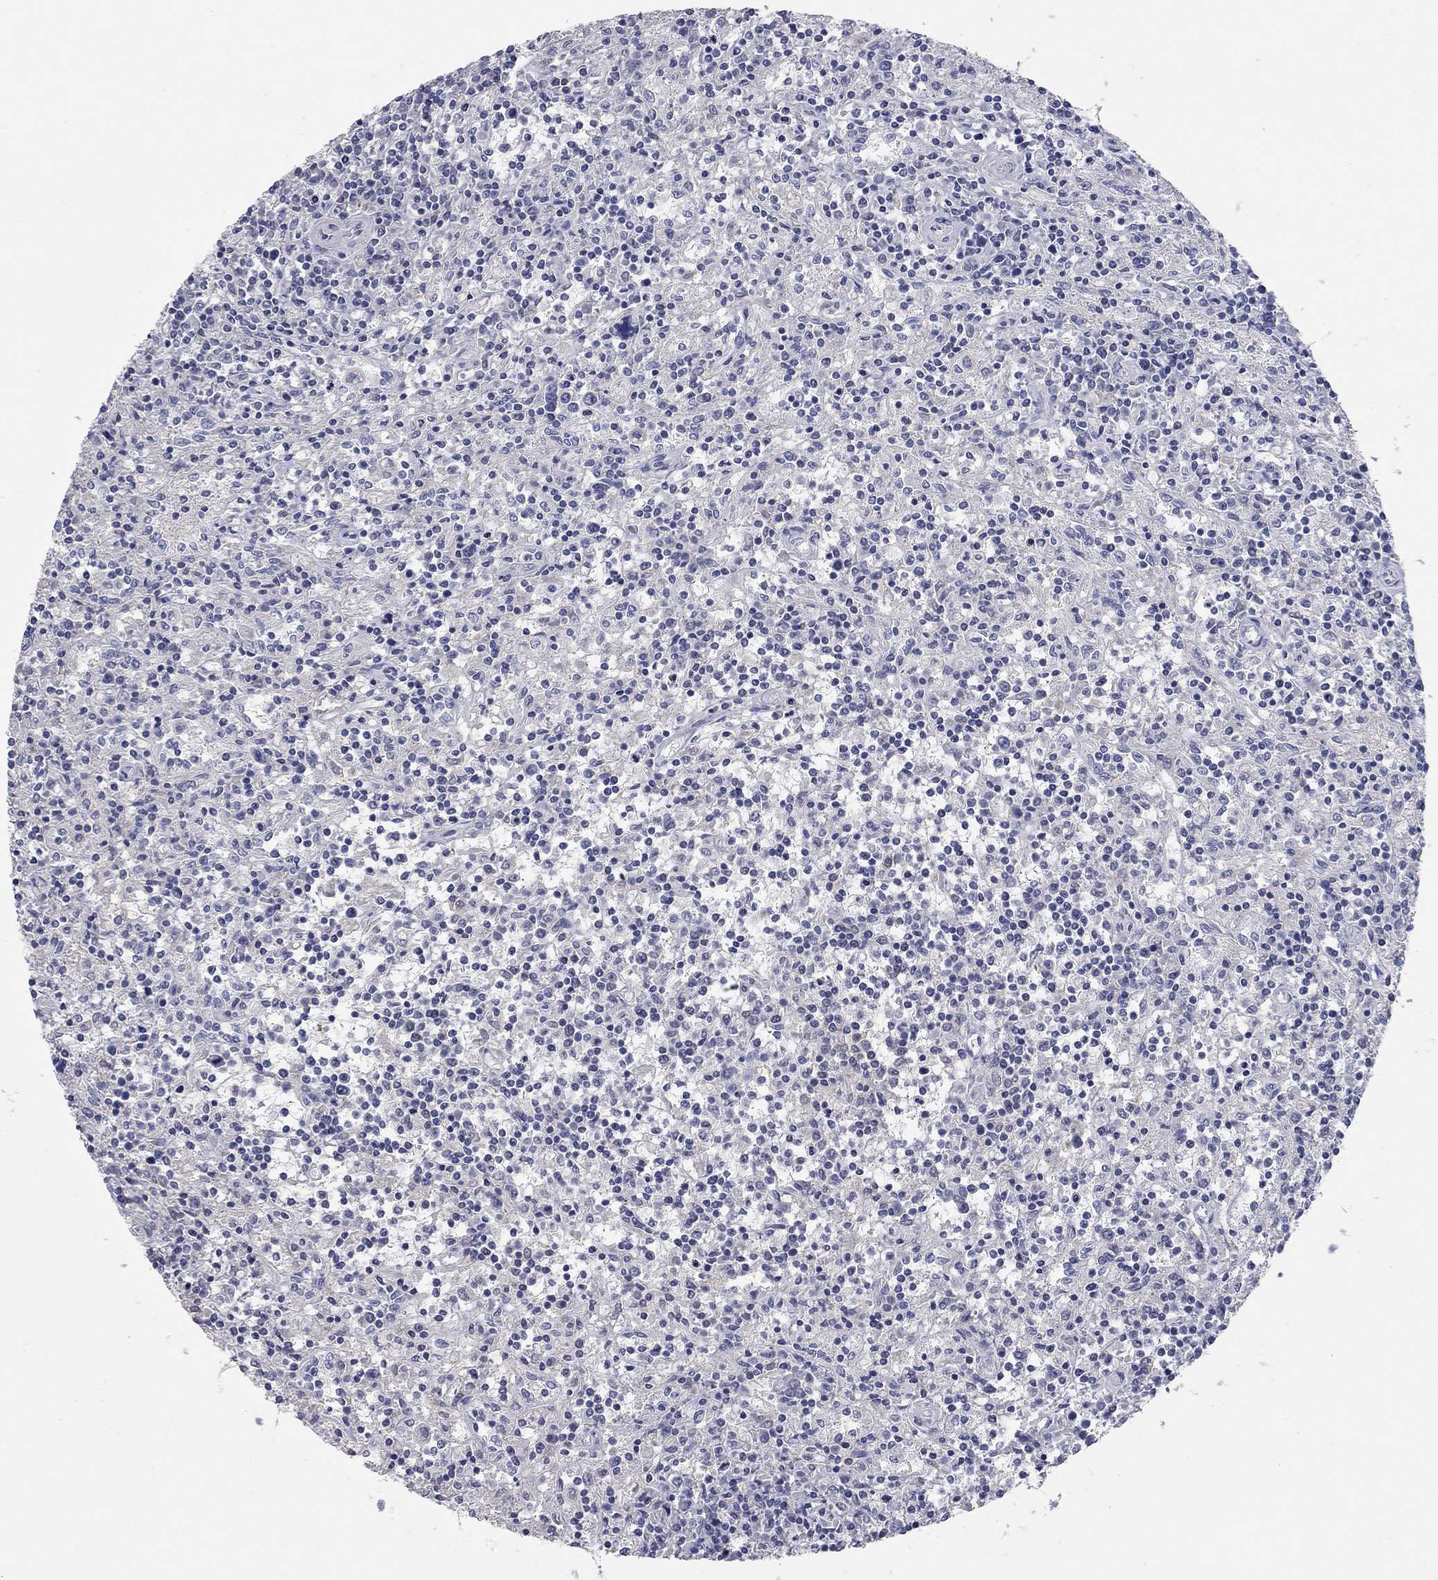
{"staining": {"intensity": "negative", "quantity": "none", "location": "none"}, "tissue": "lymphoma", "cell_type": "Tumor cells", "image_type": "cancer", "snomed": [{"axis": "morphology", "description": "Malignant lymphoma, non-Hodgkin's type, Low grade"}, {"axis": "topography", "description": "Spleen"}], "caption": "DAB immunohistochemical staining of low-grade malignant lymphoma, non-Hodgkin's type reveals no significant expression in tumor cells. The staining is performed using DAB (3,3'-diaminobenzidine) brown chromogen with nuclei counter-stained in using hematoxylin.", "gene": "CFAP161", "patient": {"sex": "male", "age": 62}}